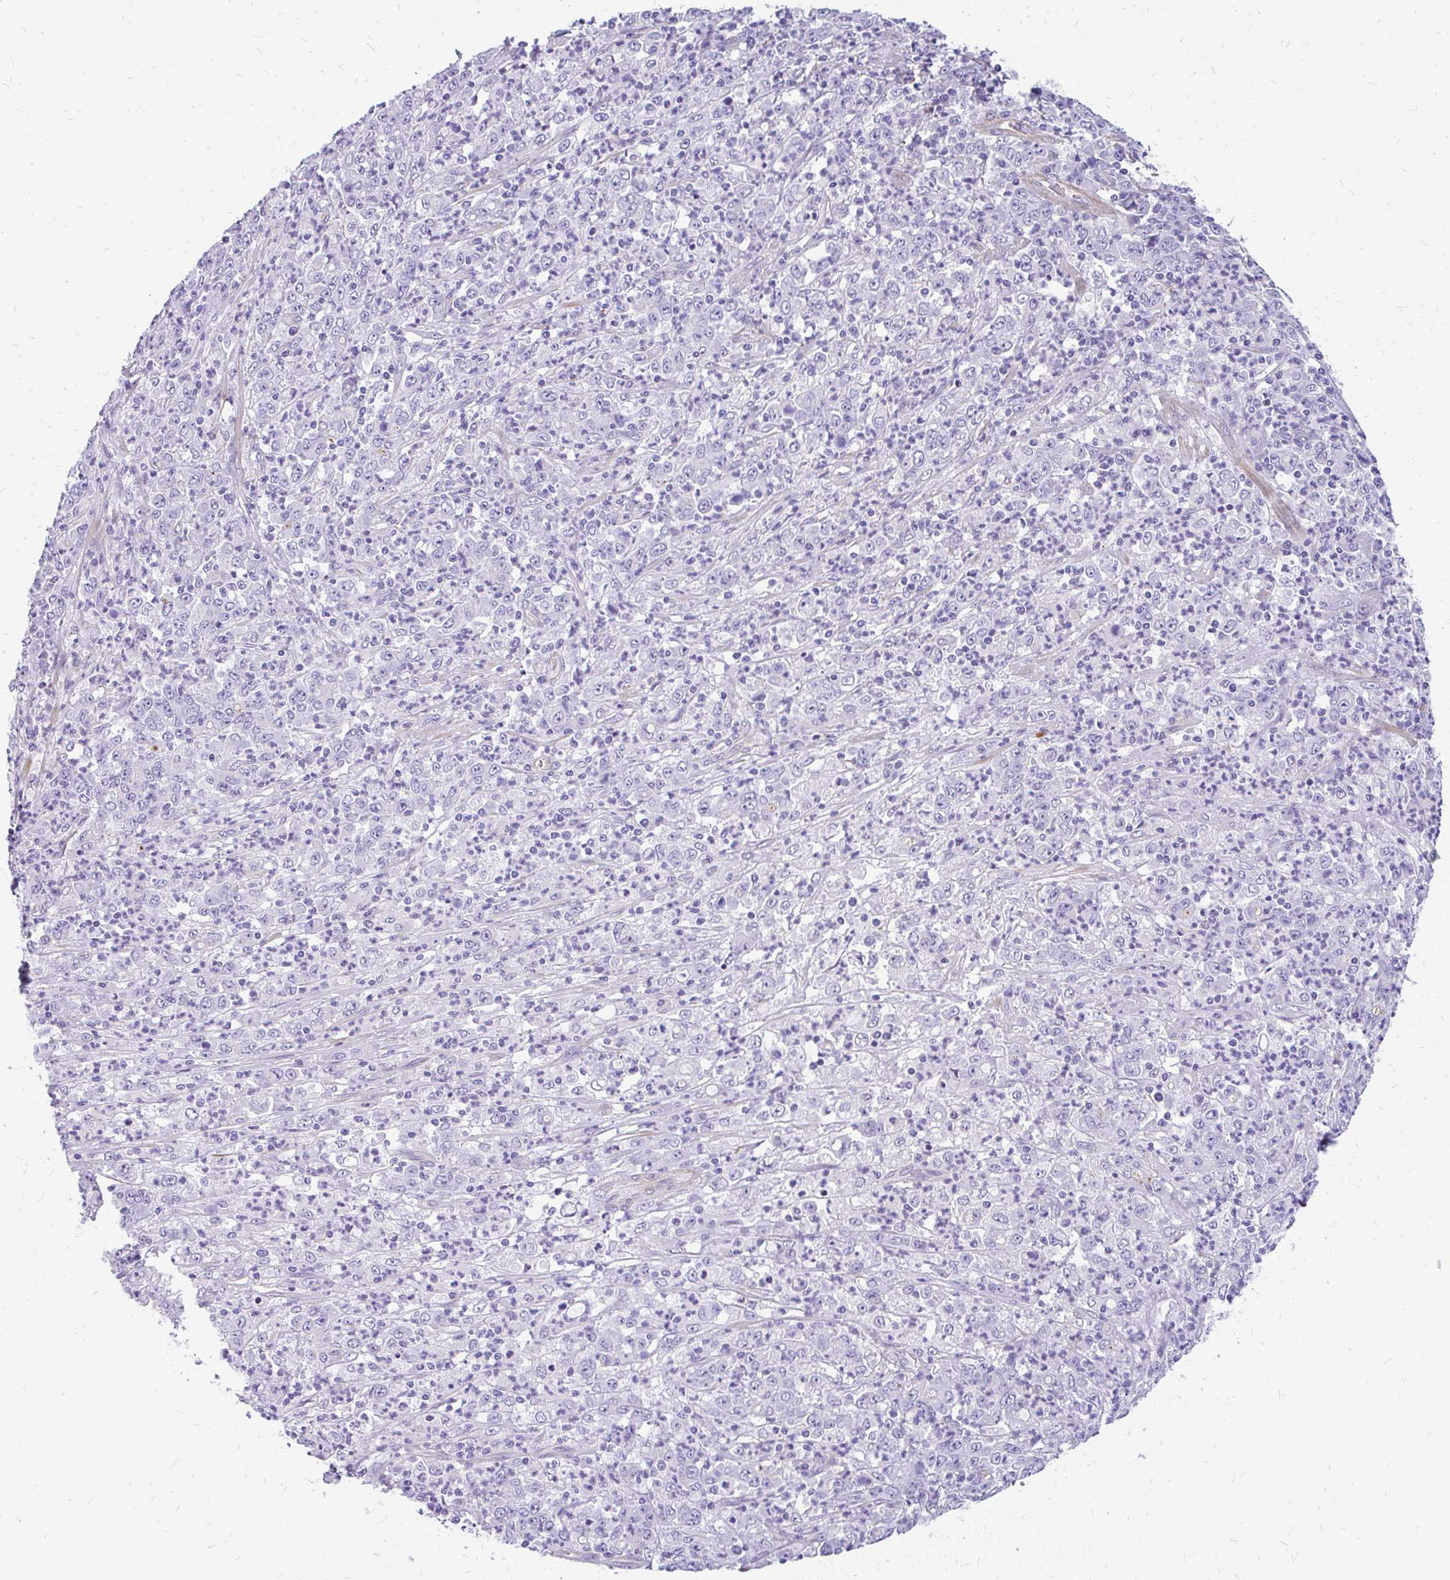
{"staining": {"intensity": "negative", "quantity": "none", "location": "none"}, "tissue": "stomach cancer", "cell_type": "Tumor cells", "image_type": "cancer", "snomed": [{"axis": "morphology", "description": "Adenocarcinoma, NOS"}, {"axis": "topography", "description": "Stomach, lower"}], "caption": "Immunohistochemical staining of stomach cancer reveals no significant positivity in tumor cells. (DAB (3,3'-diaminobenzidine) immunohistochemistry (IHC), high magnification).", "gene": "FAM83C", "patient": {"sex": "female", "age": 71}}